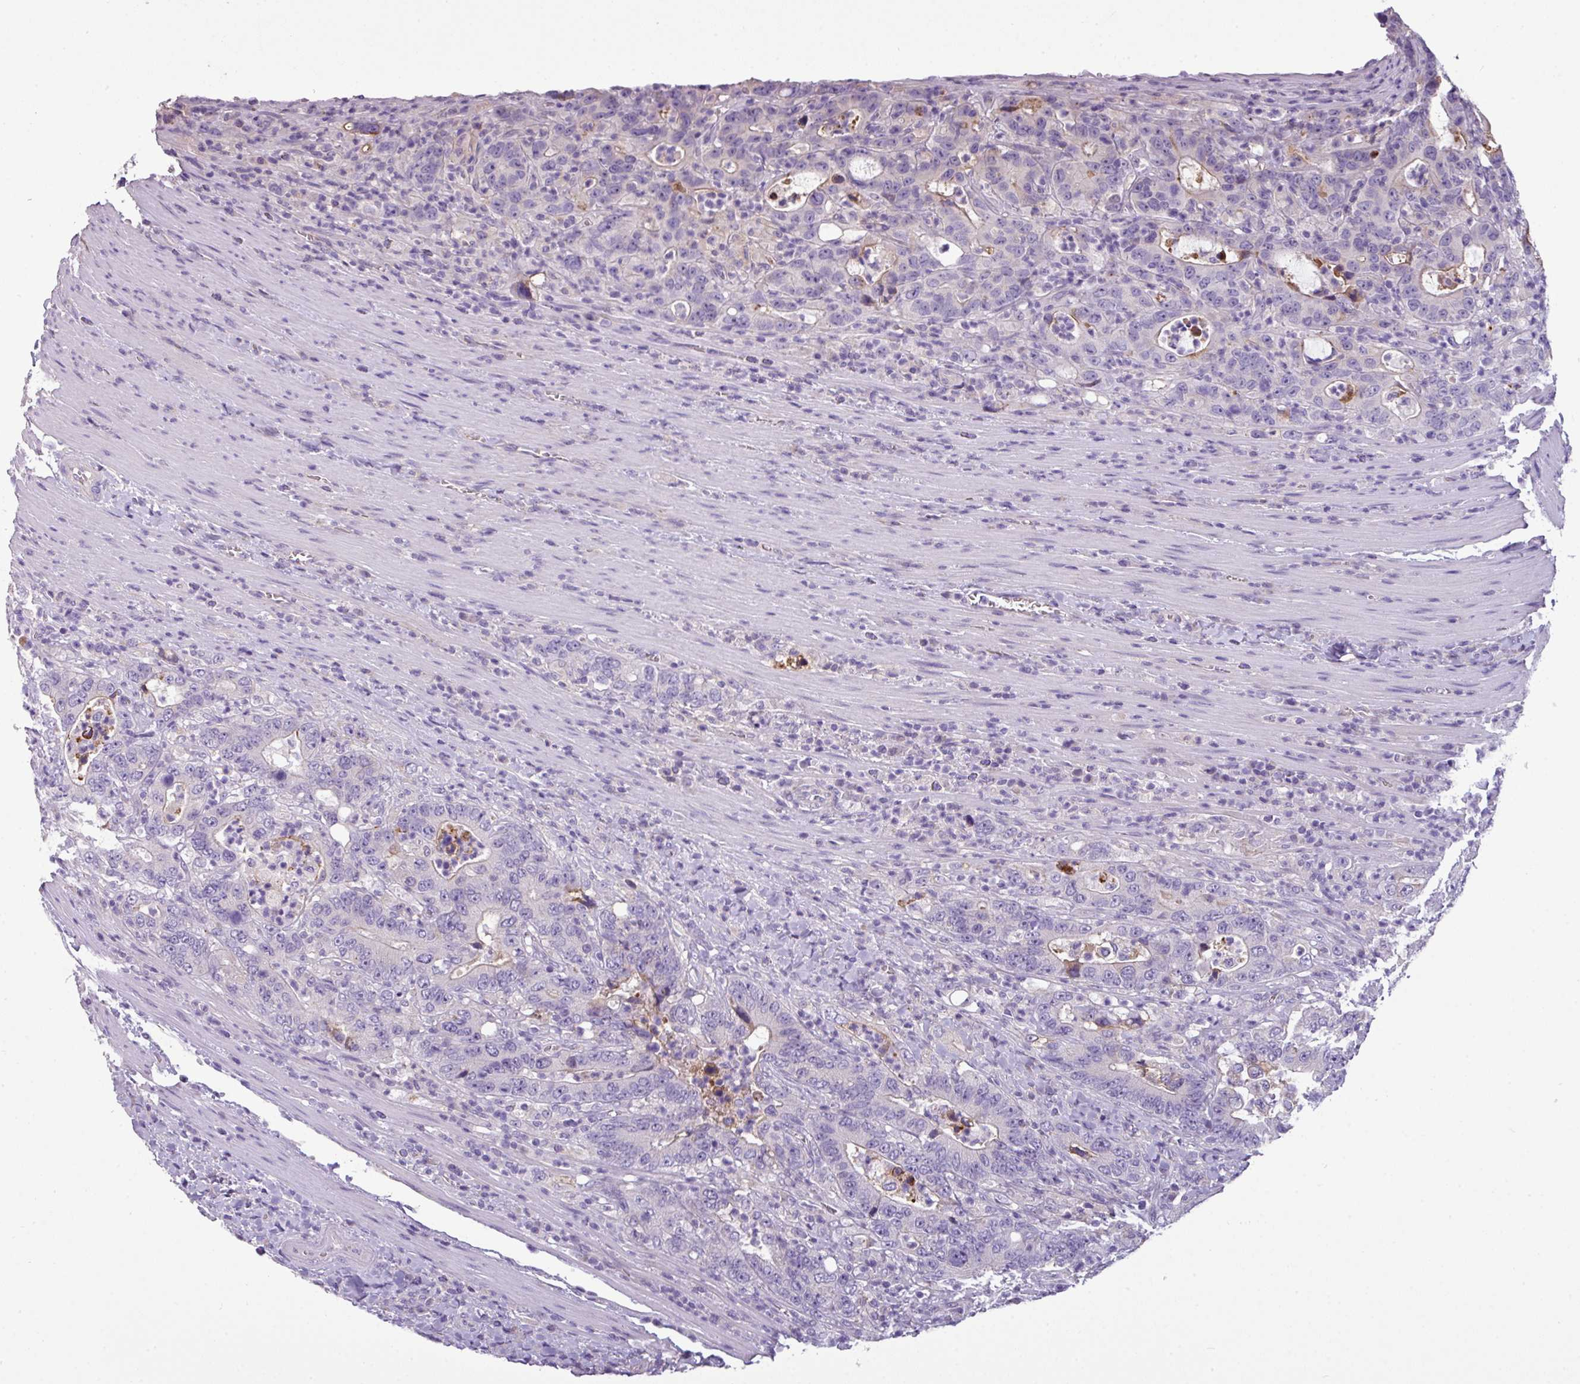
{"staining": {"intensity": "negative", "quantity": "none", "location": "none"}, "tissue": "colorectal cancer", "cell_type": "Tumor cells", "image_type": "cancer", "snomed": [{"axis": "morphology", "description": "Adenocarcinoma, NOS"}, {"axis": "topography", "description": "Colon"}], "caption": "High magnification brightfield microscopy of colorectal cancer (adenocarcinoma) stained with DAB (brown) and counterstained with hematoxylin (blue): tumor cells show no significant staining.", "gene": "TMEM178B", "patient": {"sex": "female", "age": 75}}